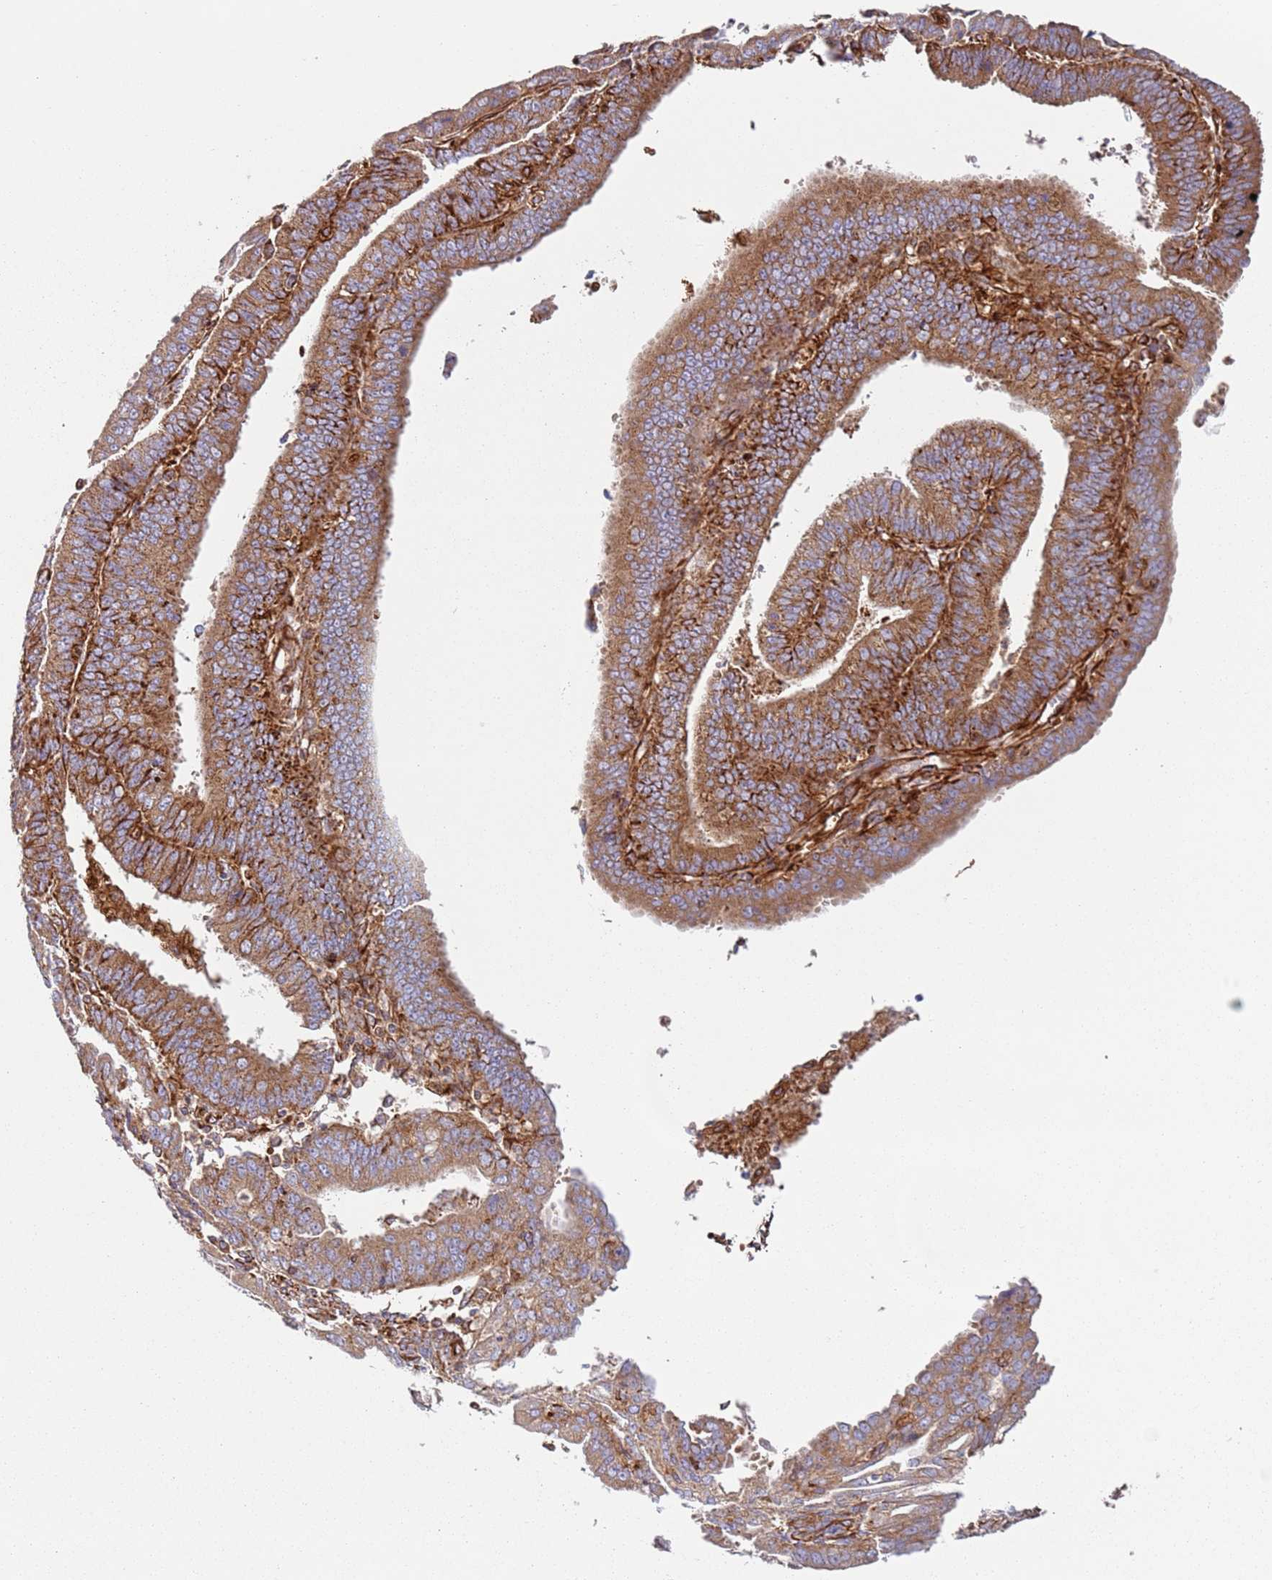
{"staining": {"intensity": "strong", "quantity": ">75%", "location": "cytoplasmic/membranous"}, "tissue": "endometrial cancer", "cell_type": "Tumor cells", "image_type": "cancer", "snomed": [{"axis": "morphology", "description": "Adenocarcinoma, NOS"}, {"axis": "topography", "description": "Endometrium"}], "caption": "Protein expression analysis of adenocarcinoma (endometrial) exhibits strong cytoplasmic/membranous expression in about >75% of tumor cells.", "gene": "SNAPIN", "patient": {"sex": "female", "age": 73}}